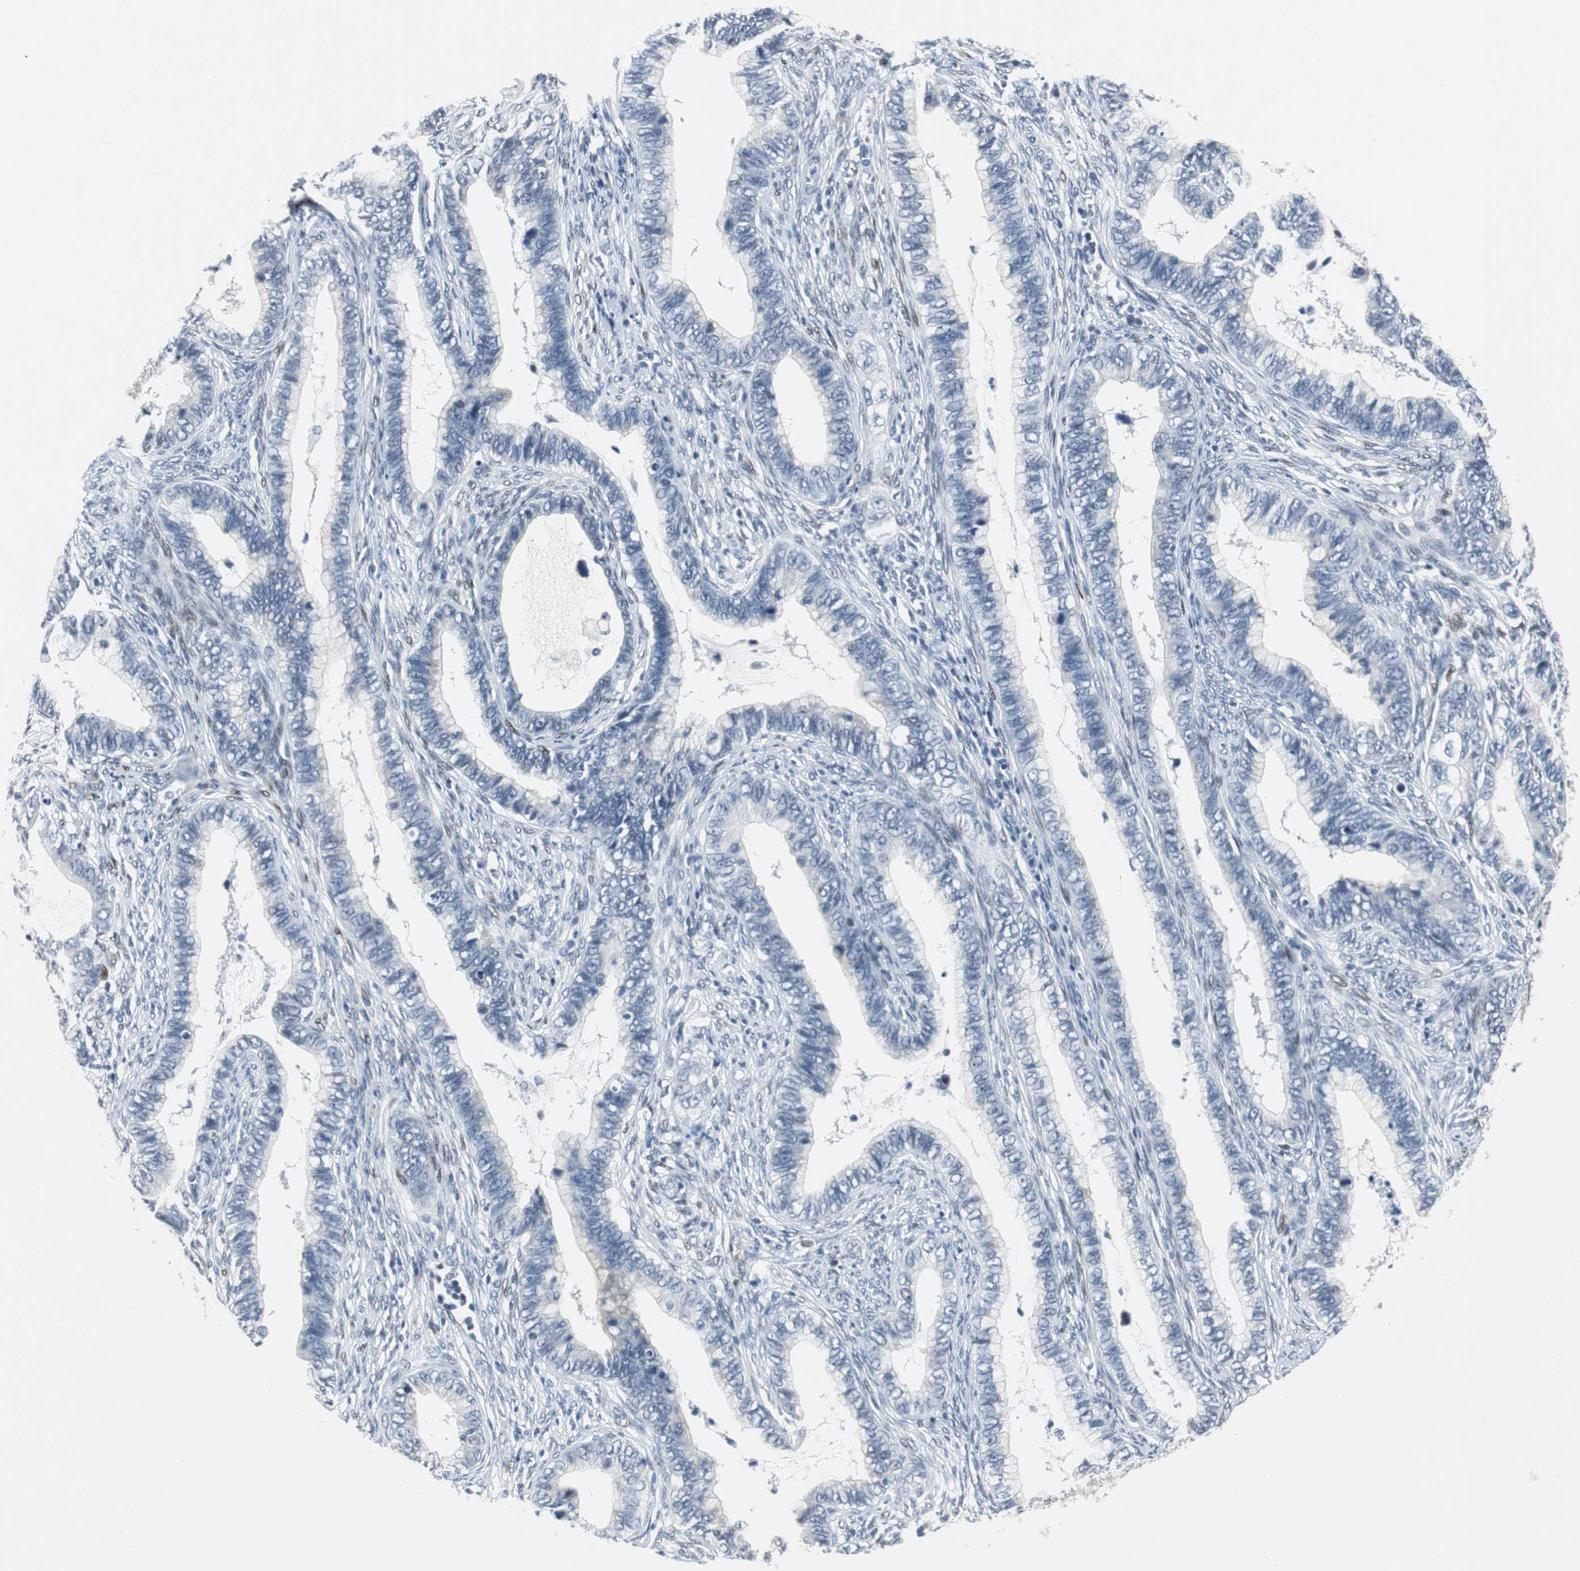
{"staining": {"intensity": "negative", "quantity": "none", "location": "none"}, "tissue": "cervical cancer", "cell_type": "Tumor cells", "image_type": "cancer", "snomed": [{"axis": "morphology", "description": "Adenocarcinoma, NOS"}, {"axis": "topography", "description": "Cervix"}], "caption": "Immunohistochemistry (IHC) of adenocarcinoma (cervical) displays no staining in tumor cells.", "gene": "ELK1", "patient": {"sex": "female", "age": 44}}